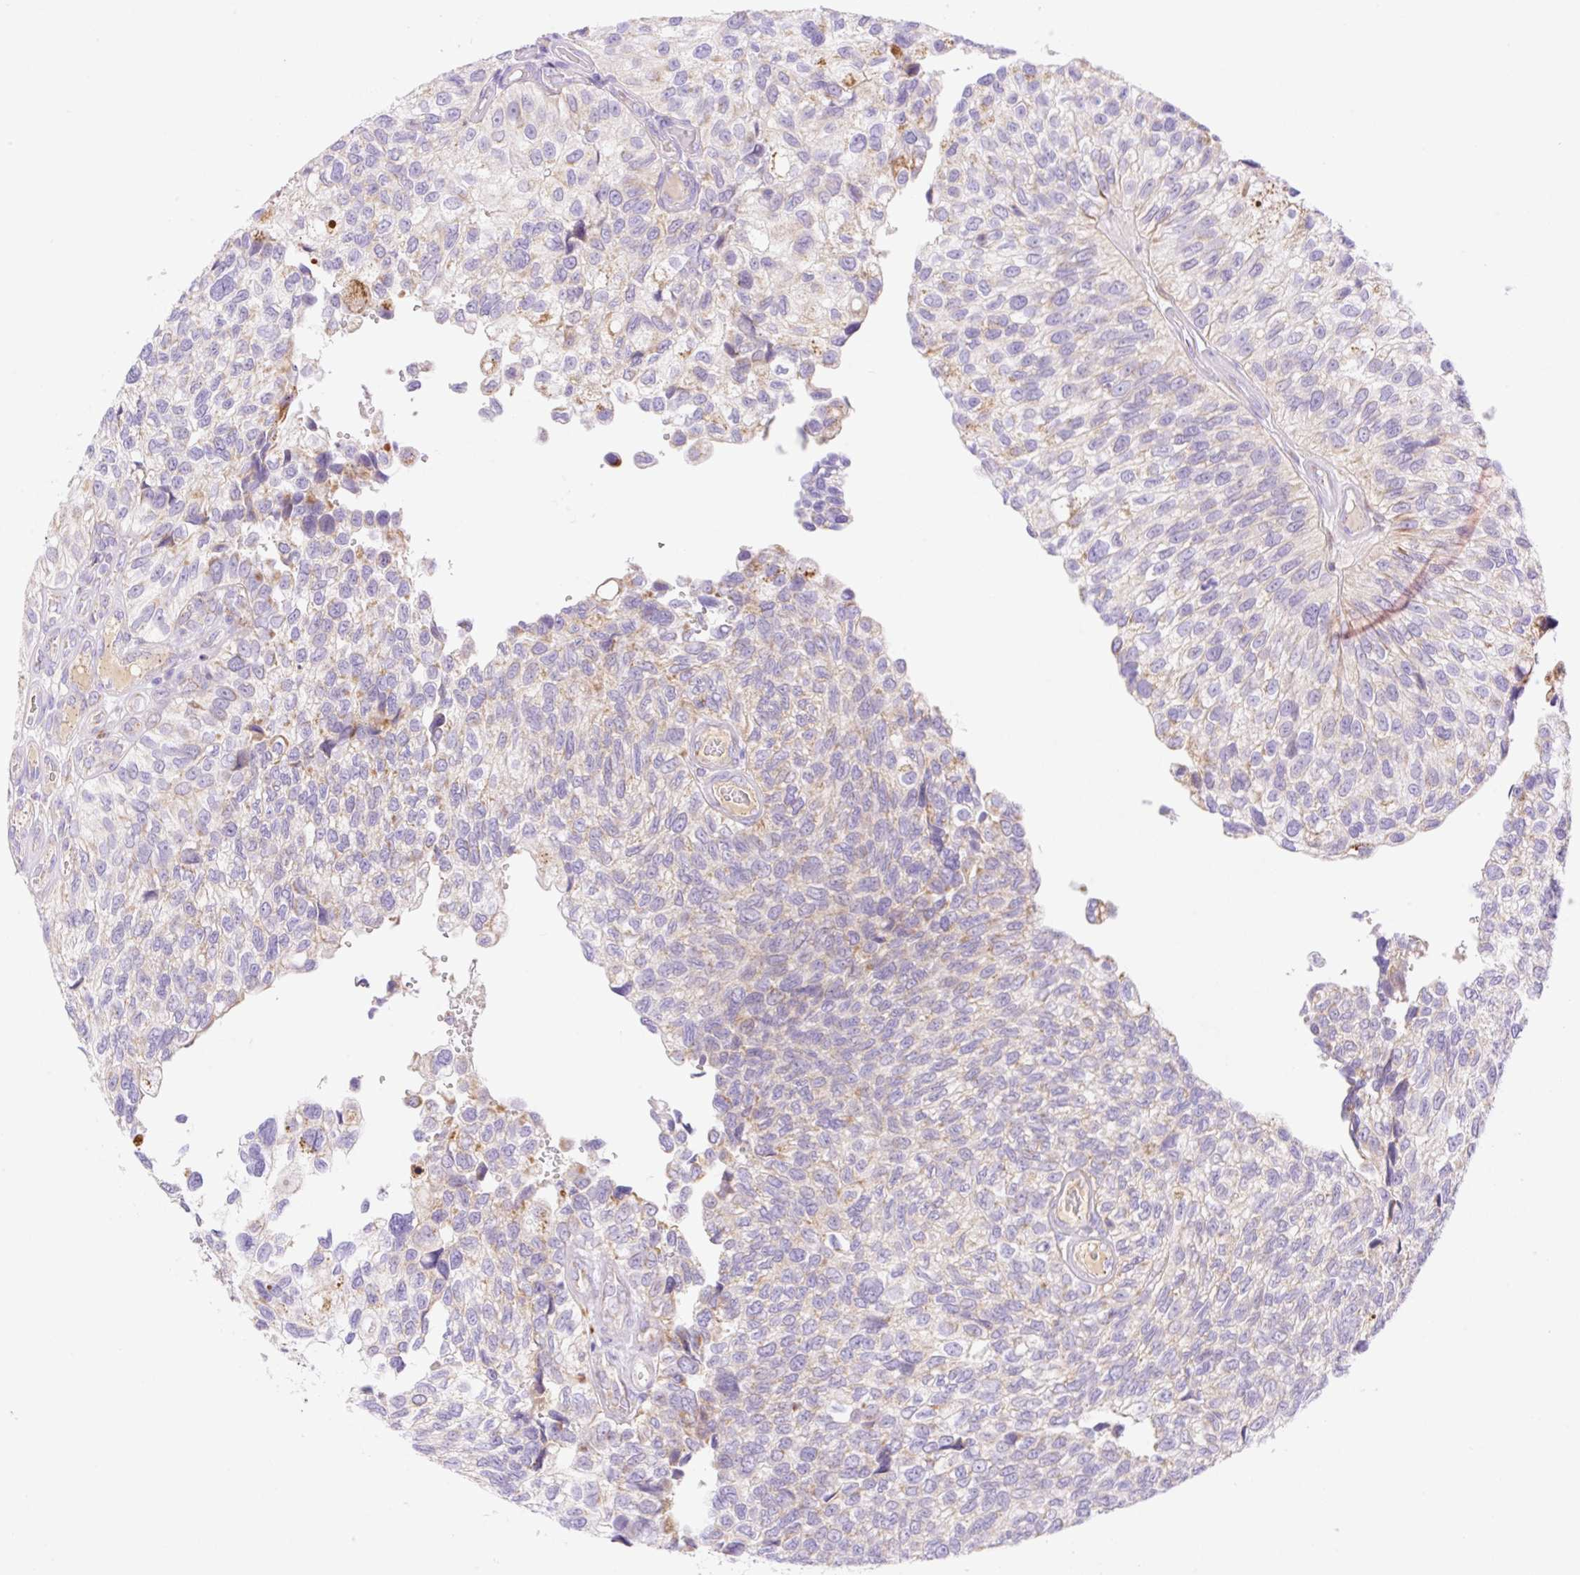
{"staining": {"intensity": "moderate", "quantity": "<25%", "location": "cytoplasmic/membranous"}, "tissue": "urothelial cancer", "cell_type": "Tumor cells", "image_type": "cancer", "snomed": [{"axis": "morphology", "description": "Urothelial carcinoma, NOS"}, {"axis": "topography", "description": "Urinary bladder"}], "caption": "The micrograph shows staining of urothelial cancer, revealing moderate cytoplasmic/membranous protein positivity (brown color) within tumor cells. The staining was performed using DAB (3,3'-diaminobenzidine), with brown indicating positive protein expression. Nuclei are stained blue with hematoxylin.", "gene": "ETNK2", "patient": {"sex": "male", "age": 87}}